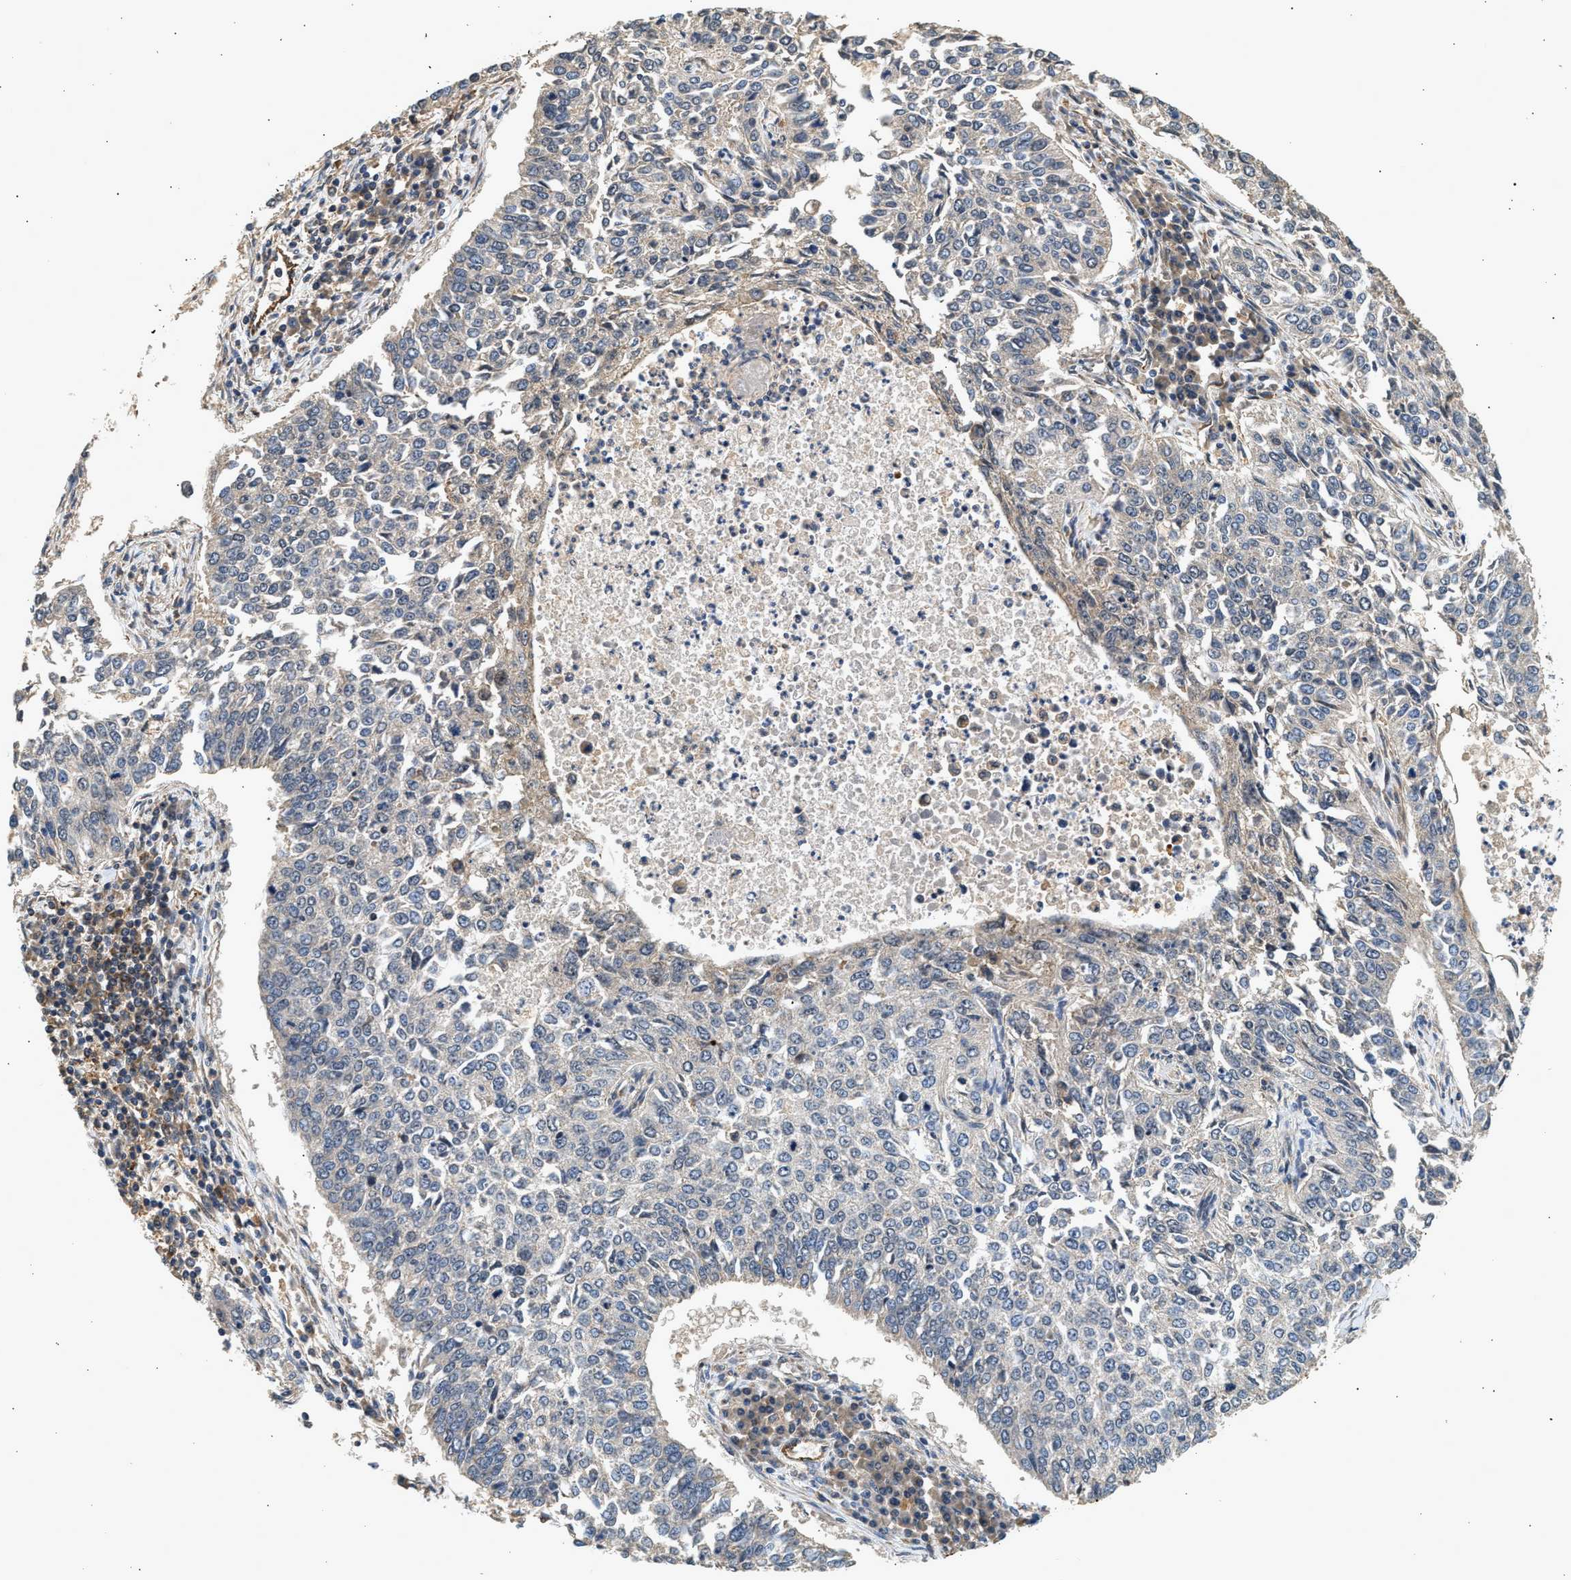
{"staining": {"intensity": "negative", "quantity": "none", "location": "none"}, "tissue": "lung cancer", "cell_type": "Tumor cells", "image_type": "cancer", "snomed": [{"axis": "morphology", "description": "Normal tissue, NOS"}, {"axis": "morphology", "description": "Squamous cell carcinoma, NOS"}, {"axis": "topography", "description": "Cartilage tissue"}, {"axis": "topography", "description": "Bronchus"}, {"axis": "topography", "description": "Lung"}], "caption": "This image is of lung cancer stained with immunohistochemistry (IHC) to label a protein in brown with the nuclei are counter-stained blue. There is no positivity in tumor cells. (DAB immunohistochemistry (IHC) visualized using brightfield microscopy, high magnification).", "gene": "DUSP14", "patient": {"sex": "female", "age": 49}}